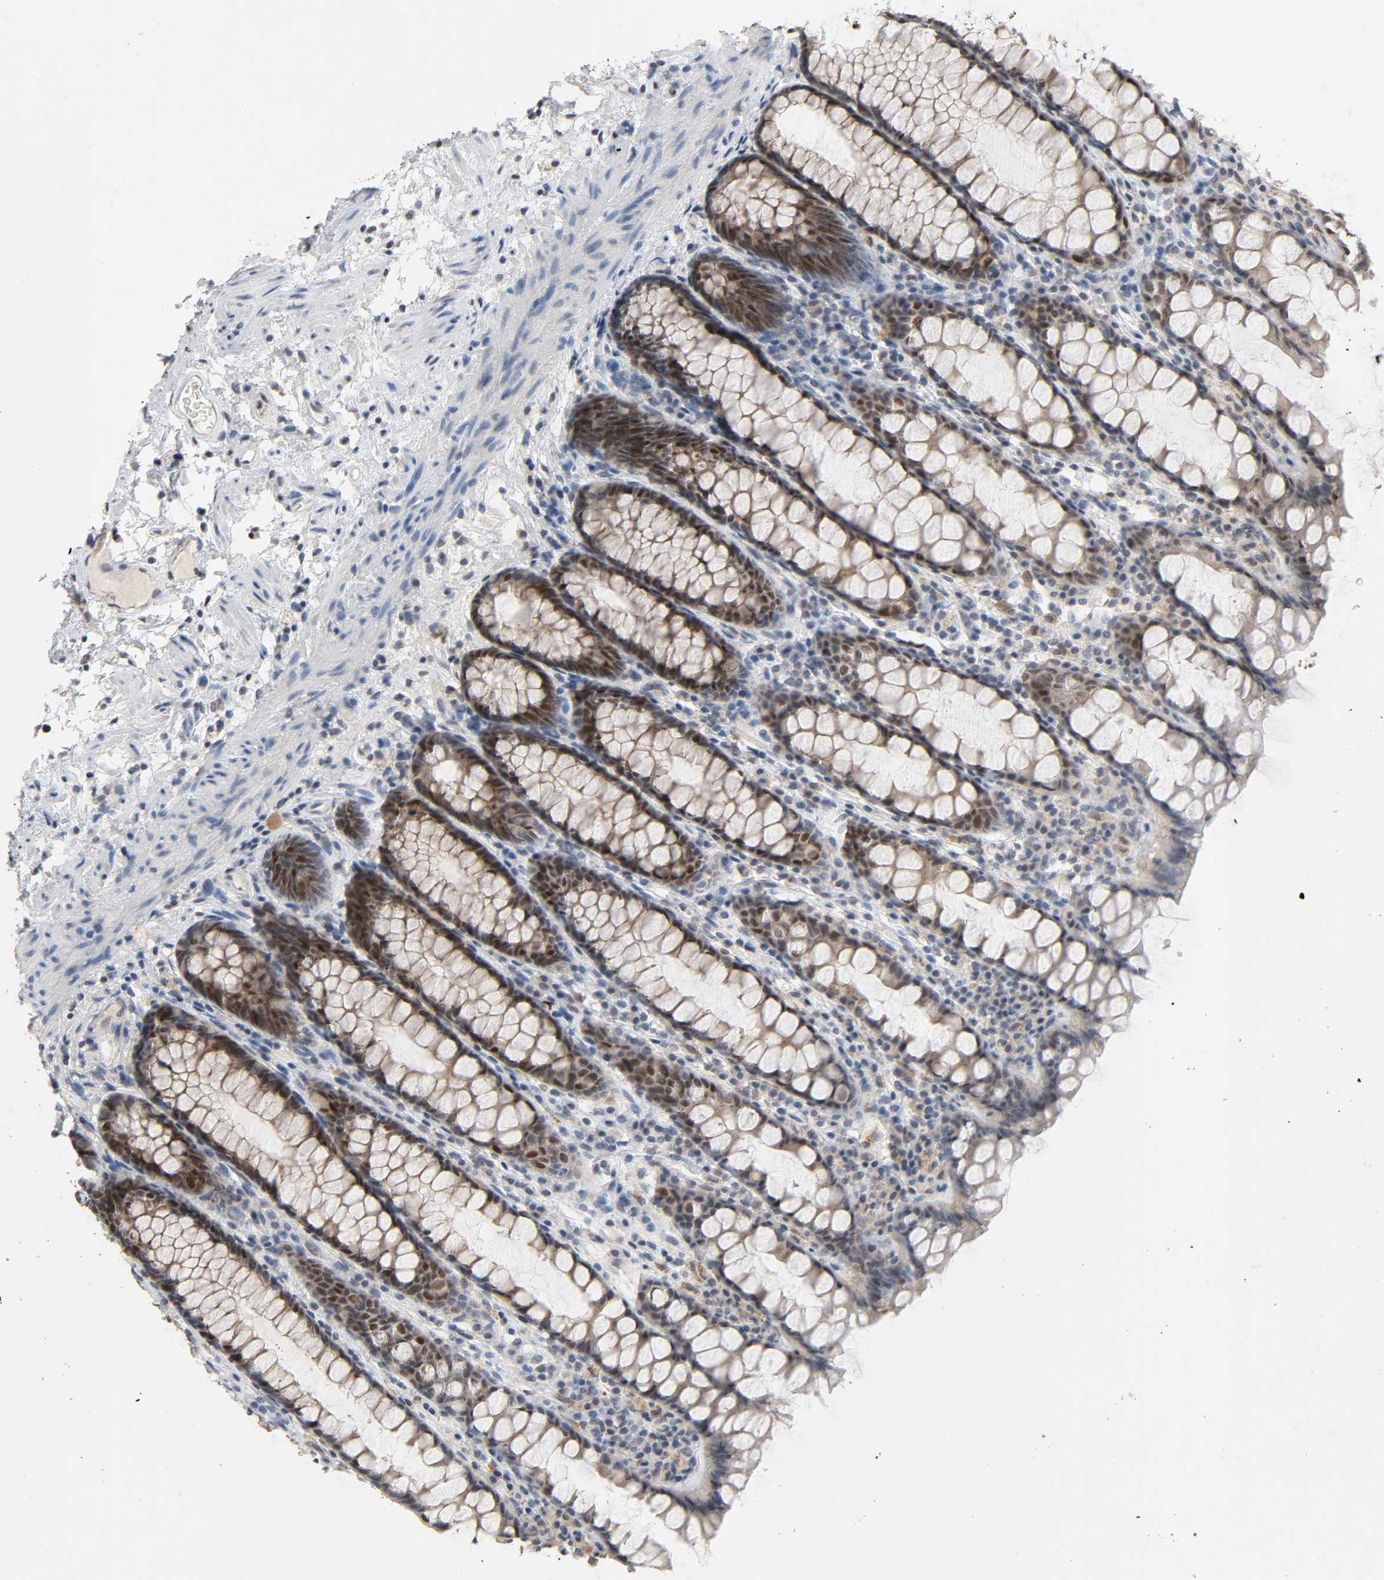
{"staining": {"intensity": "moderate", "quantity": ">75%", "location": "cytoplasmic/membranous,nuclear"}, "tissue": "rectum", "cell_type": "Glandular cells", "image_type": "normal", "snomed": [{"axis": "morphology", "description": "Normal tissue, NOS"}, {"axis": "topography", "description": "Rectum"}], "caption": "Brown immunohistochemical staining in unremarkable rectum displays moderate cytoplasmic/membranous,nuclear staining in about >75% of glandular cells. The staining is performed using DAB (3,3'-diaminobenzidine) brown chromogen to label protein expression. The nuclei are counter-stained blue using hematoxylin.", "gene": "MAPKAPK5", "patient": {"sex": "male", "age": 92}}